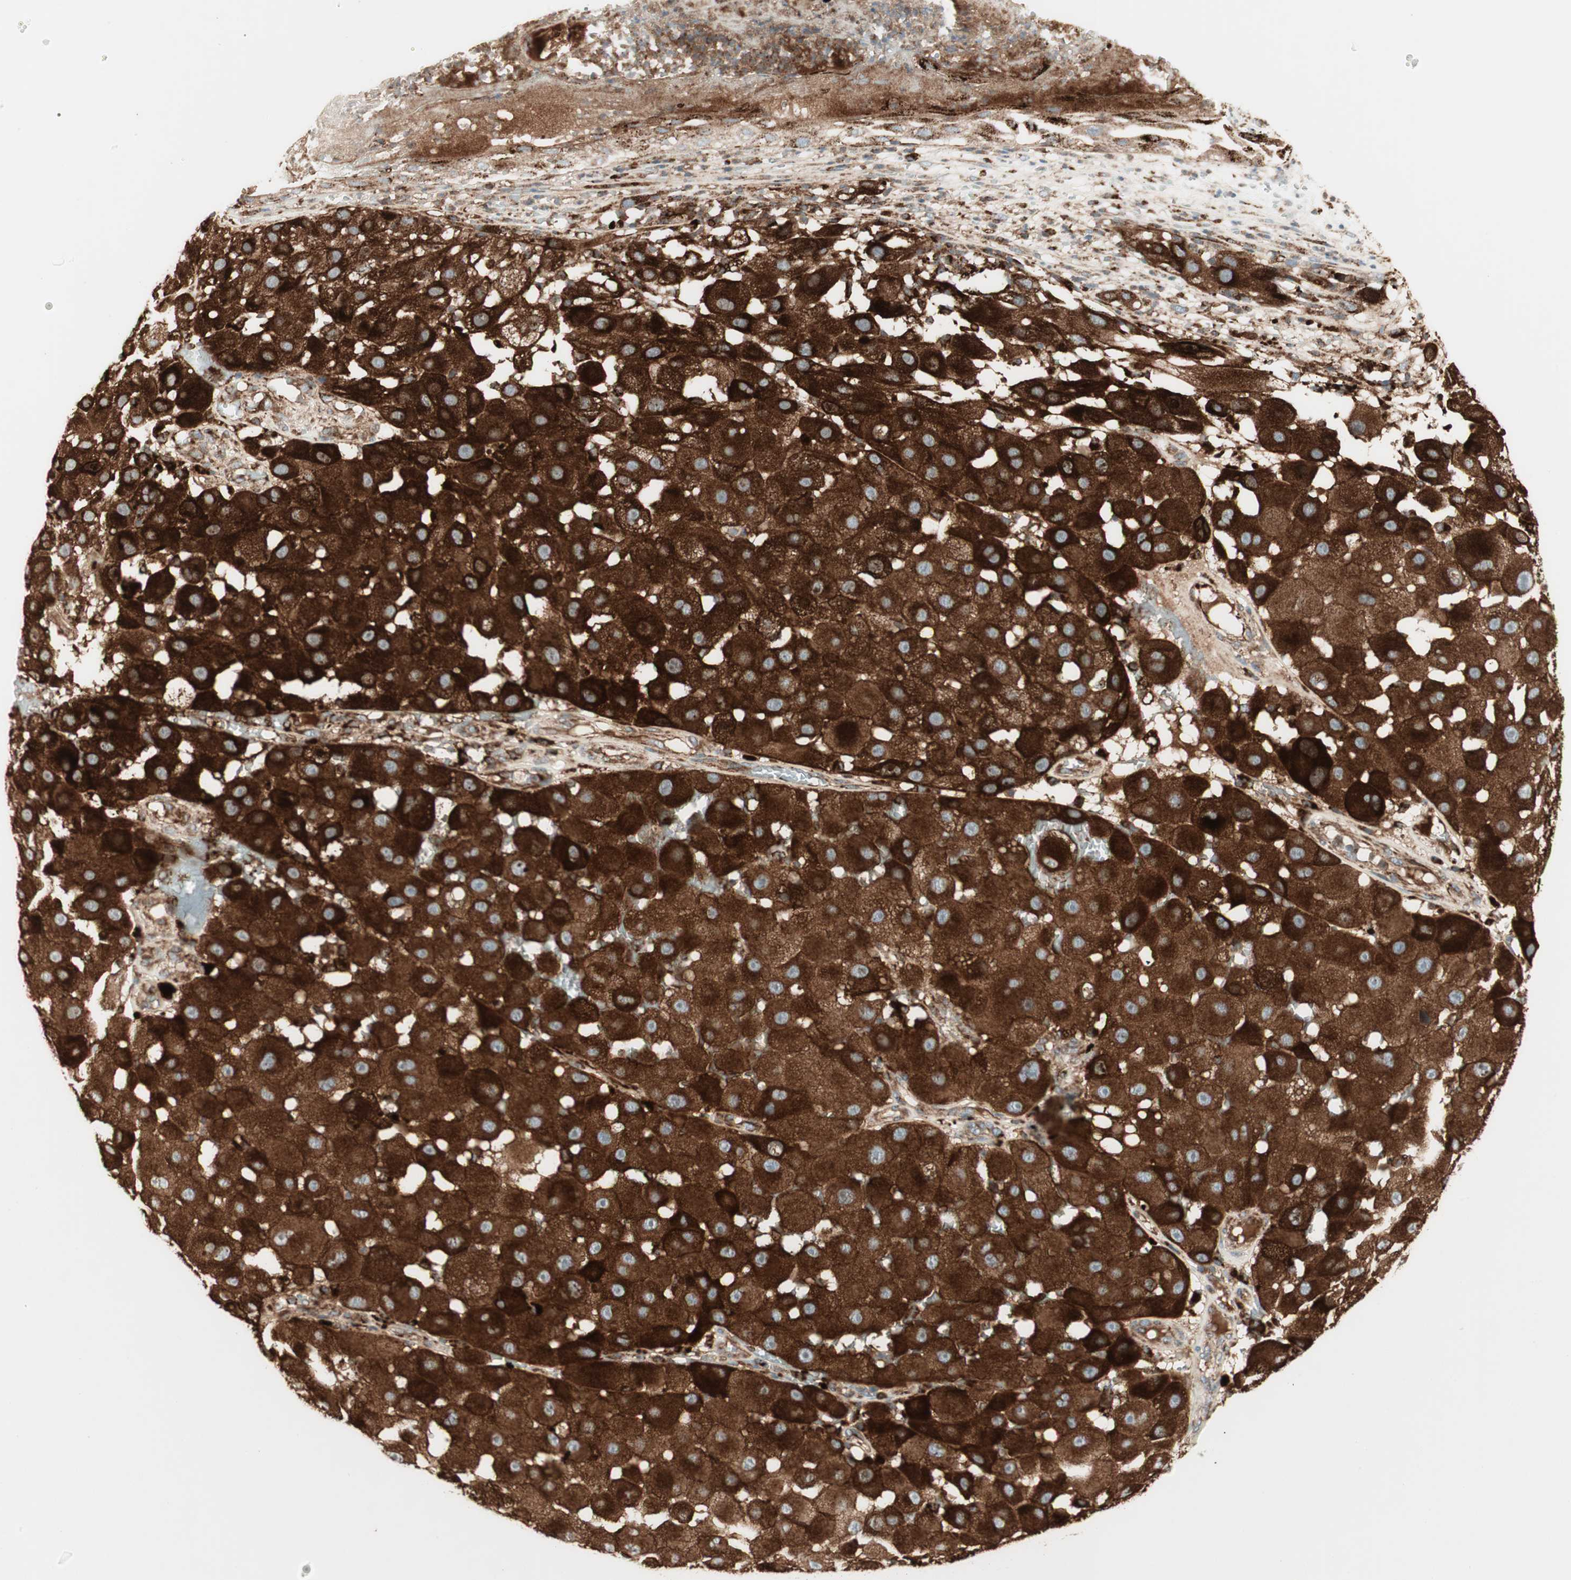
{"staining": {"intensity": "strong", "quantity": ">75%", "location": "cytoplasmic/membranous"}, "tissue": "melanoma", "cell_type": "Tumor cells", "image_type": "cancer", "snomed": [{"axis": "morphology", "description": "Malignant melanoma, NOS"}, {"axis": "topography", "description": "Skin"}], "caption": "High-magnification brightfield microscopy of melanoma stained with DAB (3,3'-diaminobenzidine) (brown) and counterstained with hematoxylin (blue). tumor cells exhibit strong cytoplasmic/membranous staining is seen in about>75% of cells.", "gene": "ATP6V1G1", "patient": {"sex": "female", "age": 81}}